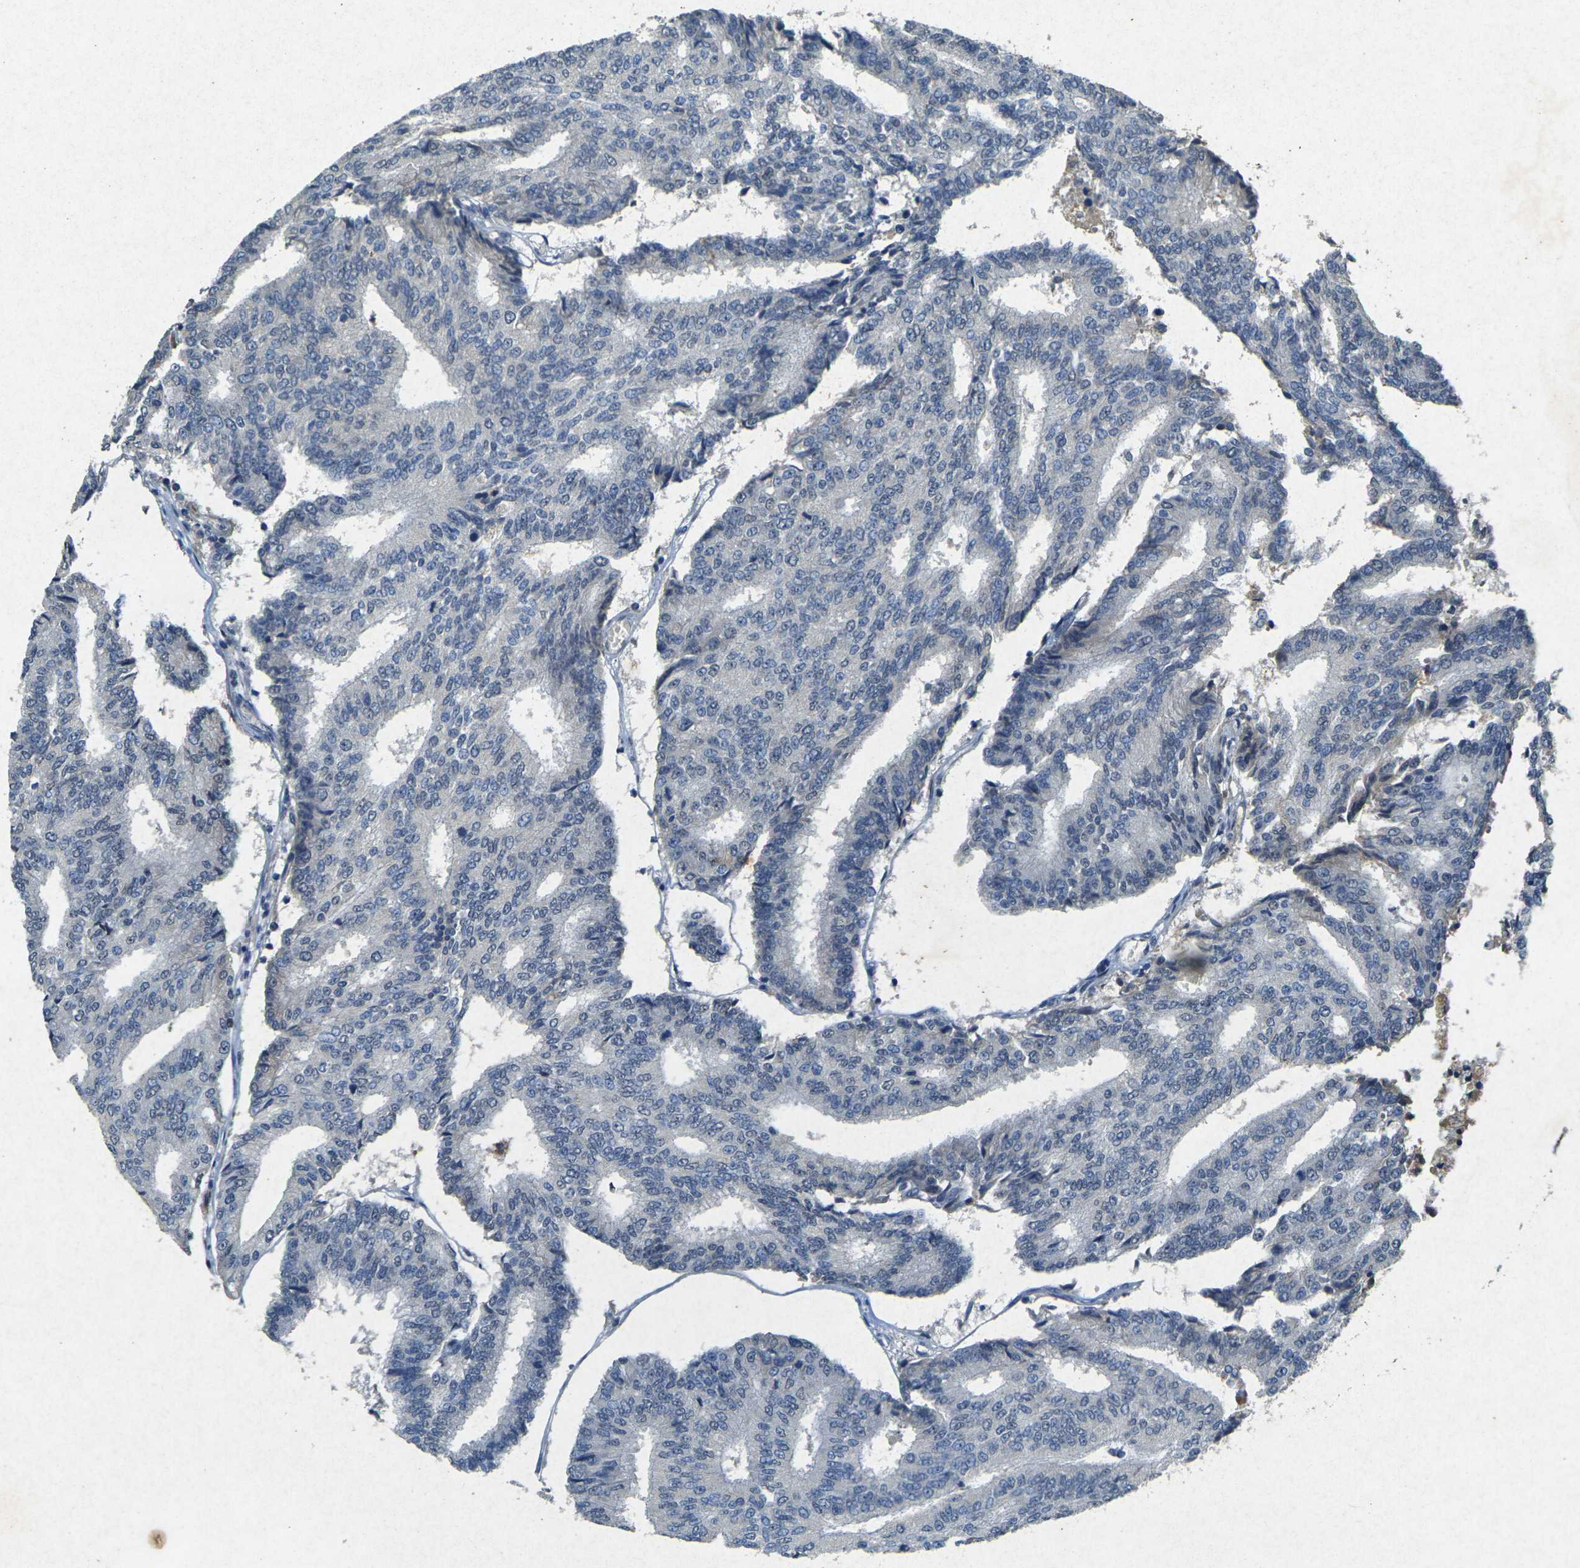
{"staining": {"intensity": "negative", "quantity": "none", "location": "none"}, "tissue": "prostate cancer", "cell_type": "Tumor cells", "image_type": "cancer", "snomed": [{"axis": "morphology", "description": "Adenocarcinoma, High grade"}, {"axis": "topography", "description": "Prostate"}], "caption": "Immunohistochemical staining of human prostate cancer displays no significant staining in tumor cells. The staining was performed using DAB (3,3'-diaminobenzidine) to visualize the protein expression in brown, while the nuclei were stained in blue with hematoxylin (Magnification: 20x).", "gene": "RGMA", "patient": {"sex": "male", "age": 55}}